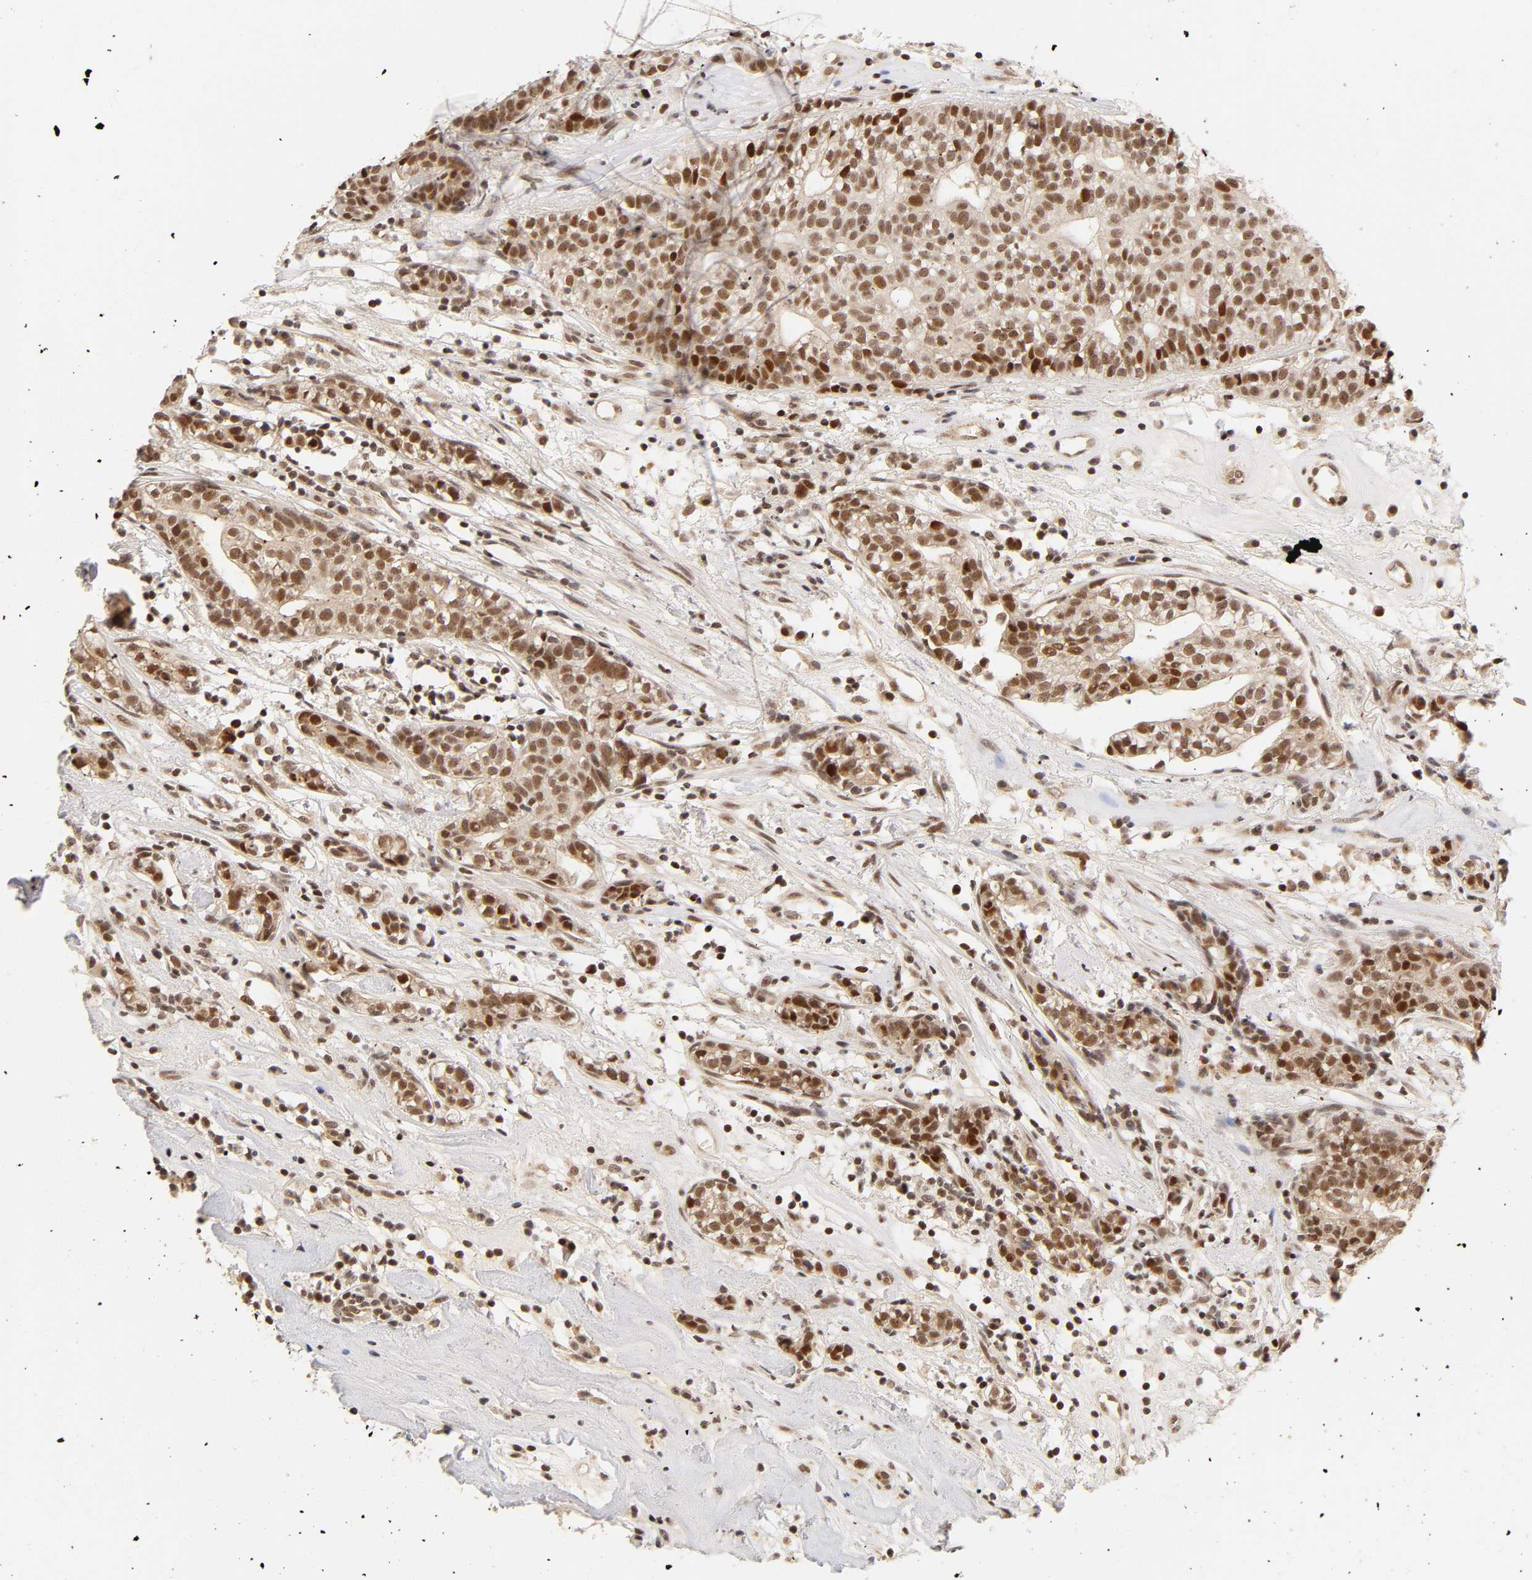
{"staining": {"intensity": "strong", "quantity": ">75%", "location": "cytoplasmic/membranous,nuclear"}, "tissue": "head and neck cancer", "cell_type": "Tumor cells", "image_type": "cancer", "snomed": [{"axis": "morphology", "description": "Adenocarcinoma, NOS"}, {"axis": "topography", "description": "Salivary gland"}, {"axis": "topography", "description": "Head-Neck"}], "caption": "DAB immunohistochemical staining of adenocarcinoma (head and neck) displays strong cytoplasmic/membranous and nuclear protein staining in approximately >75% of tumor cells.", "gene": "TAF10", "patient": {"sex": "female", "age": 65}}